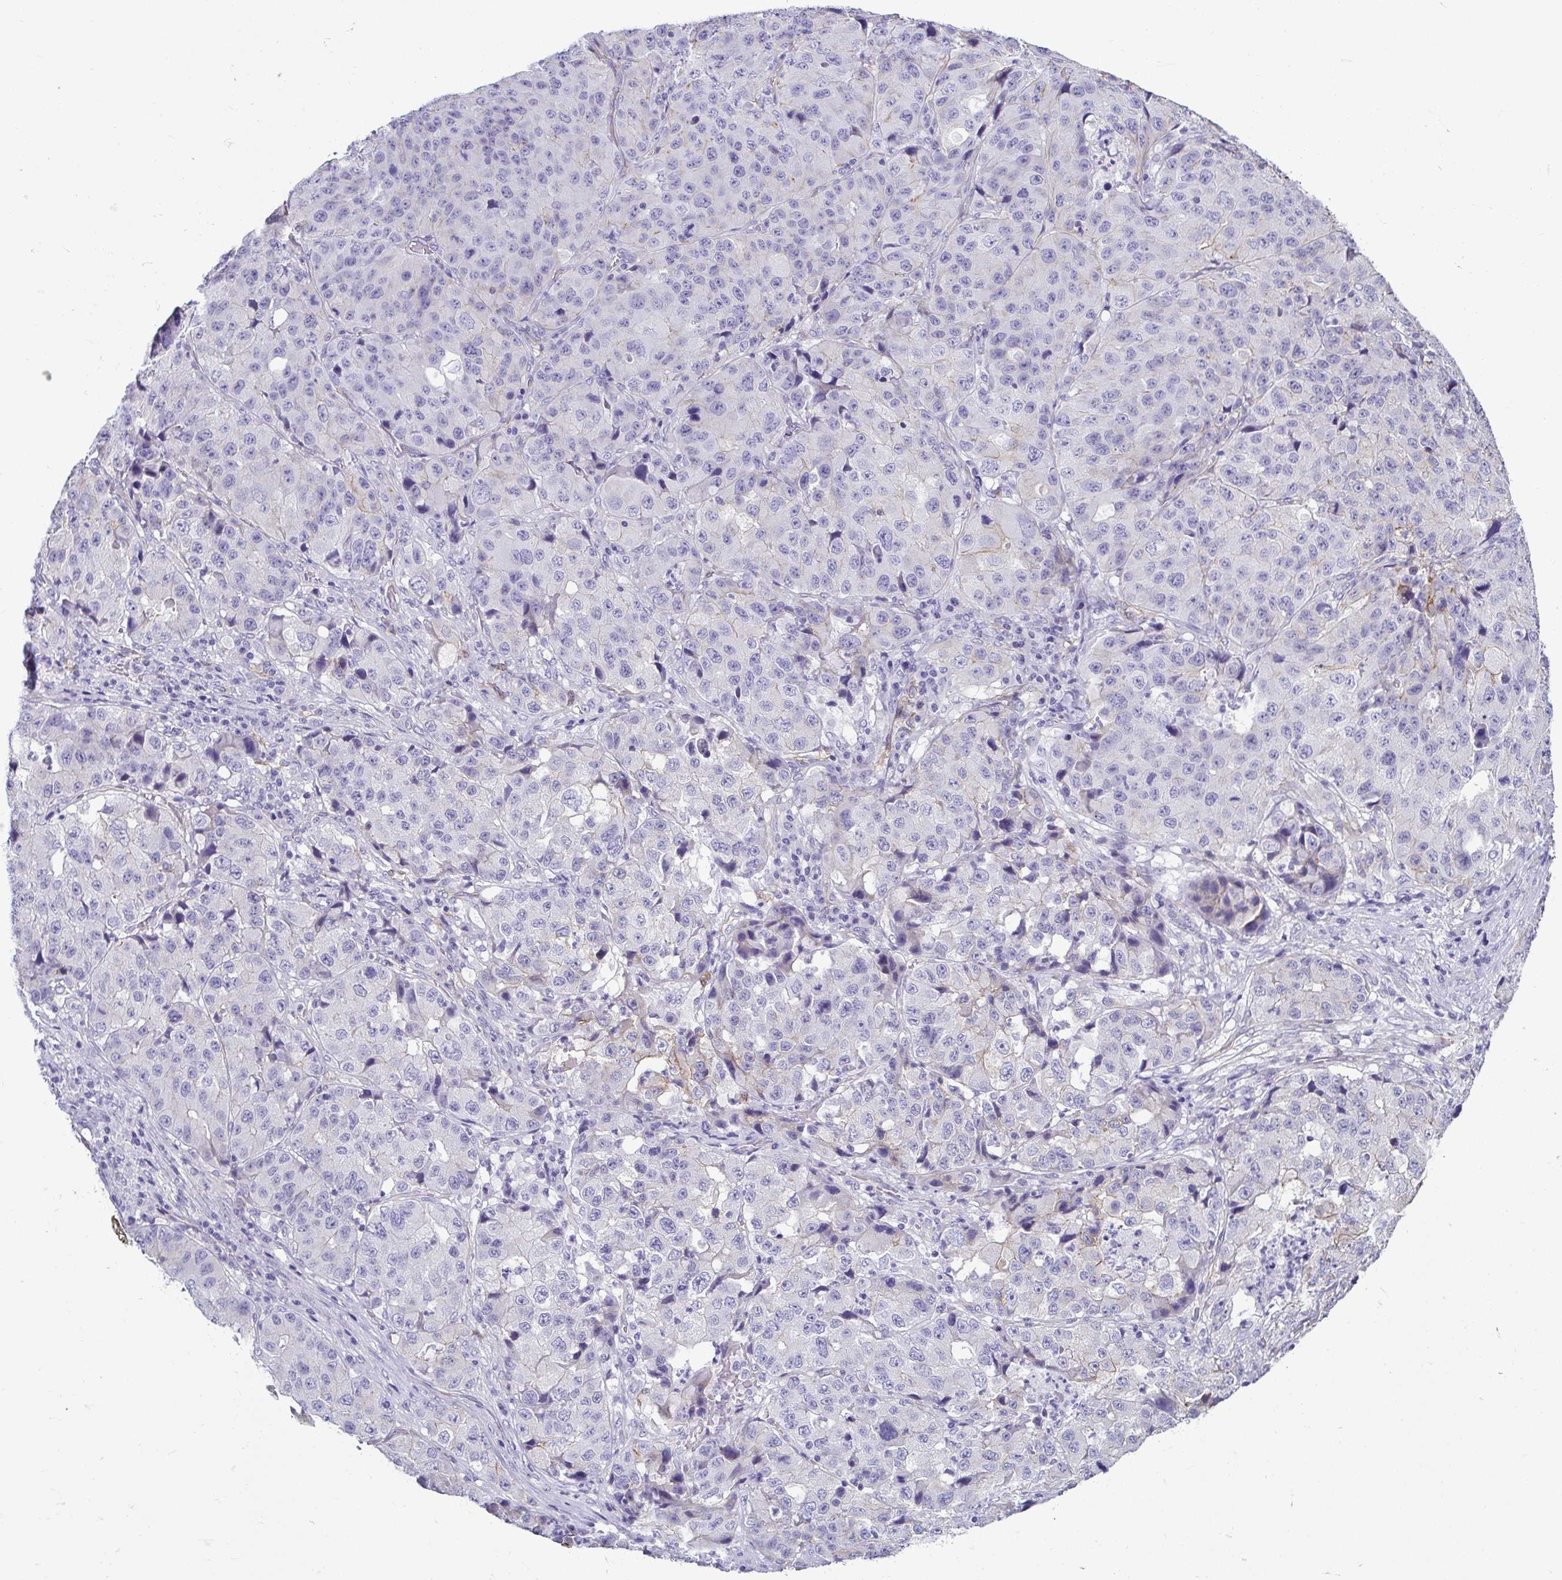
{"staining": {"intensity": "negative", "quantity": "none", "location": "none"}, "tissue": "stomach cancer", "cell_type": "Tumor cells", "image_type": "cancer", "snomed": [{"axis": "morphology", "description": "Adenocarcinoma, NOS"}, {"axis": "topography", "description": "Stomach"}], "caption": "Immunohistochemistry micrograph of human stomach adenocarcinoma stained for a protein (brown), which shows no staining in tumor cells.", "gene": "CASP14", "patient": {"sex": "male", "age": 71}}